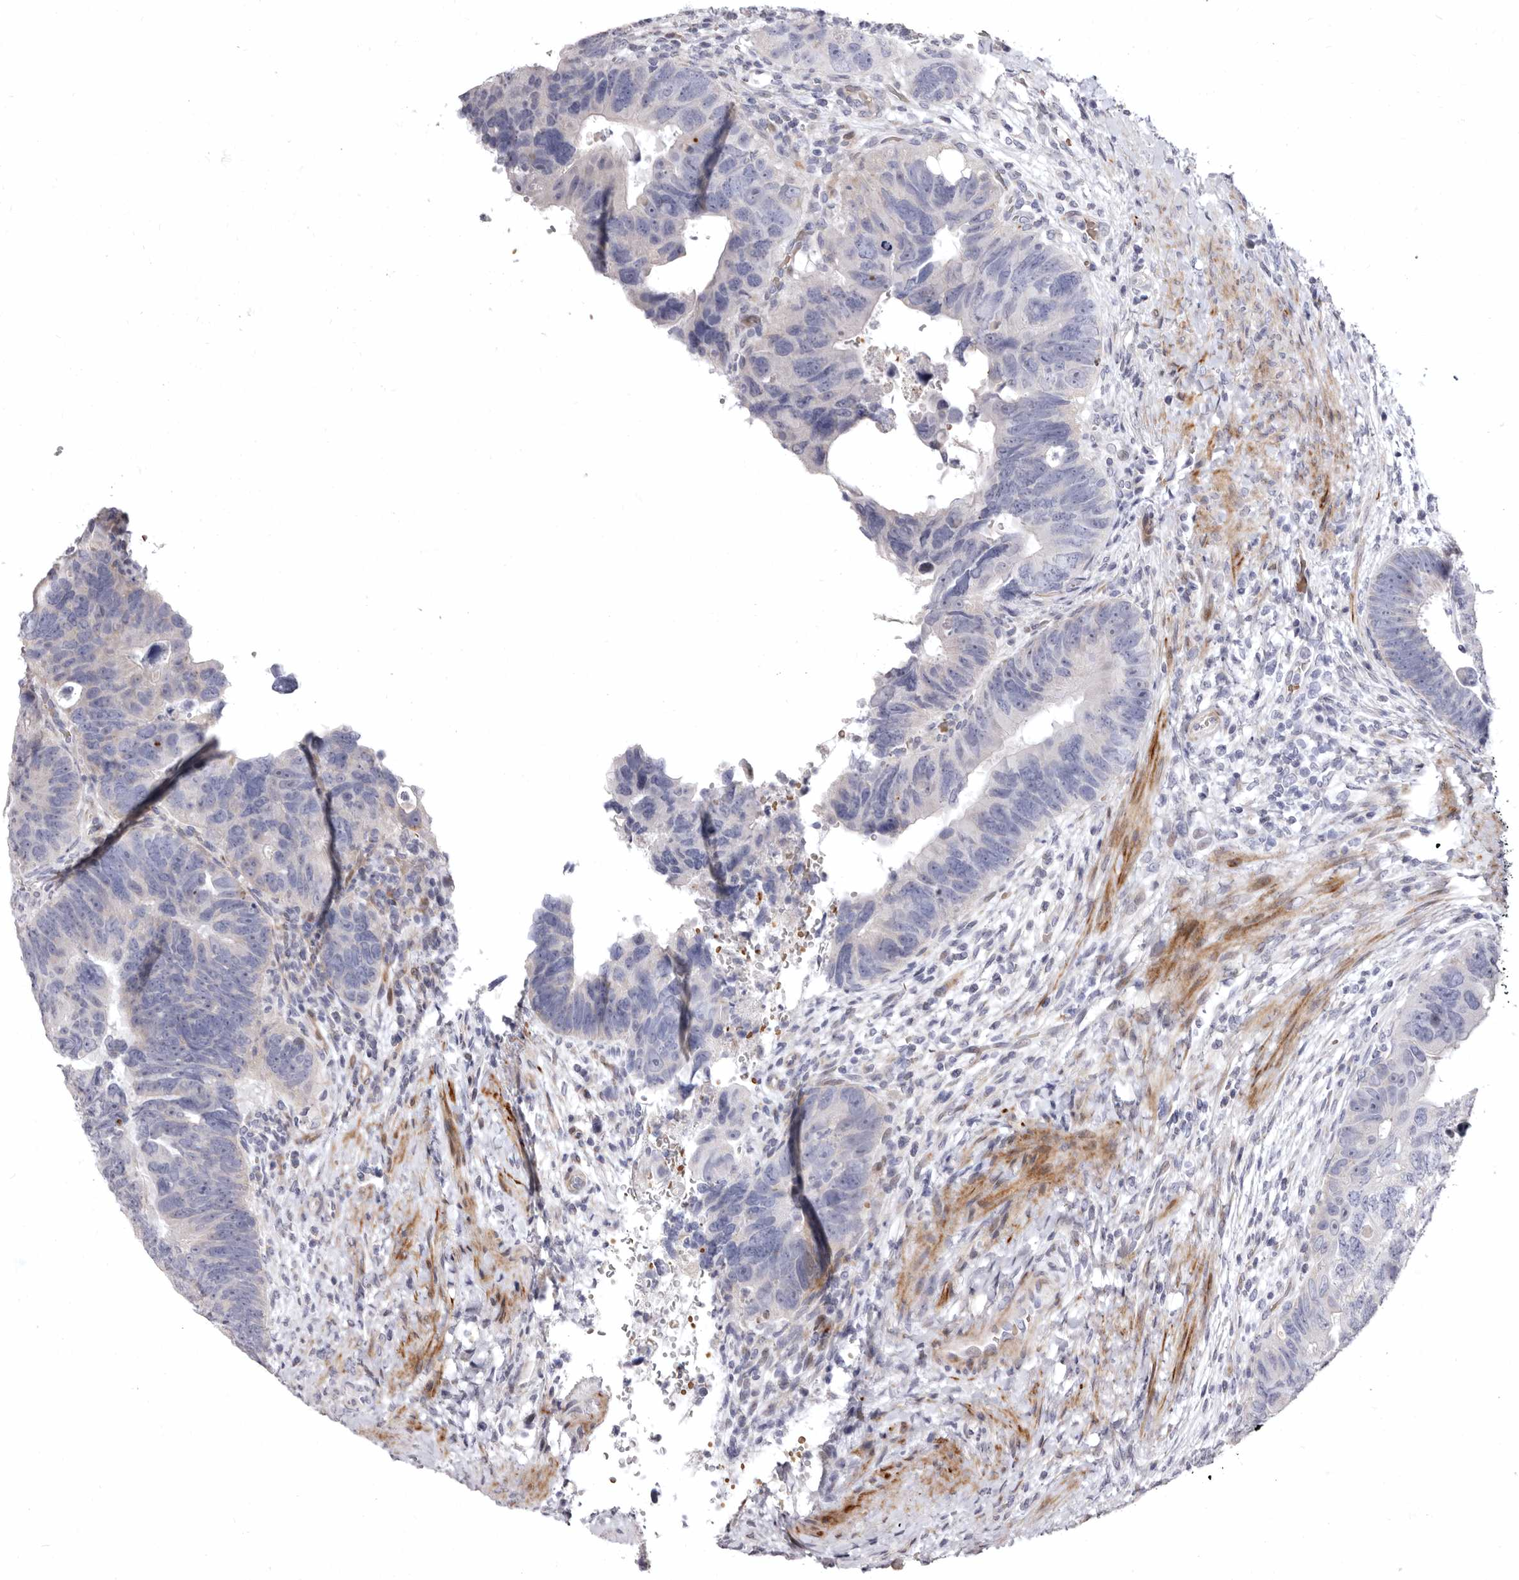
{"staining": {"intensity": "negative", "quantity": "none", "location": "none"}, "tissue": "colorectal cancer", "cell_type": "Tumor cells", "image_type": "cancer", "snomed": [{"axis": "morphology", "description": "Adenocarcinoma, NOS"}, {"axis": "topography", "description": "Rectum"}], "caption": "IHC photomicrograph of neoplastic tissue: human colorectal cancer (adenocarcinoma) stained with DAB (3,3'-diaminobenzidine) shows no significant protein staining in tumor cells.", "gene": "AIDA", "patient": {"sex": "male", "age": 59}}